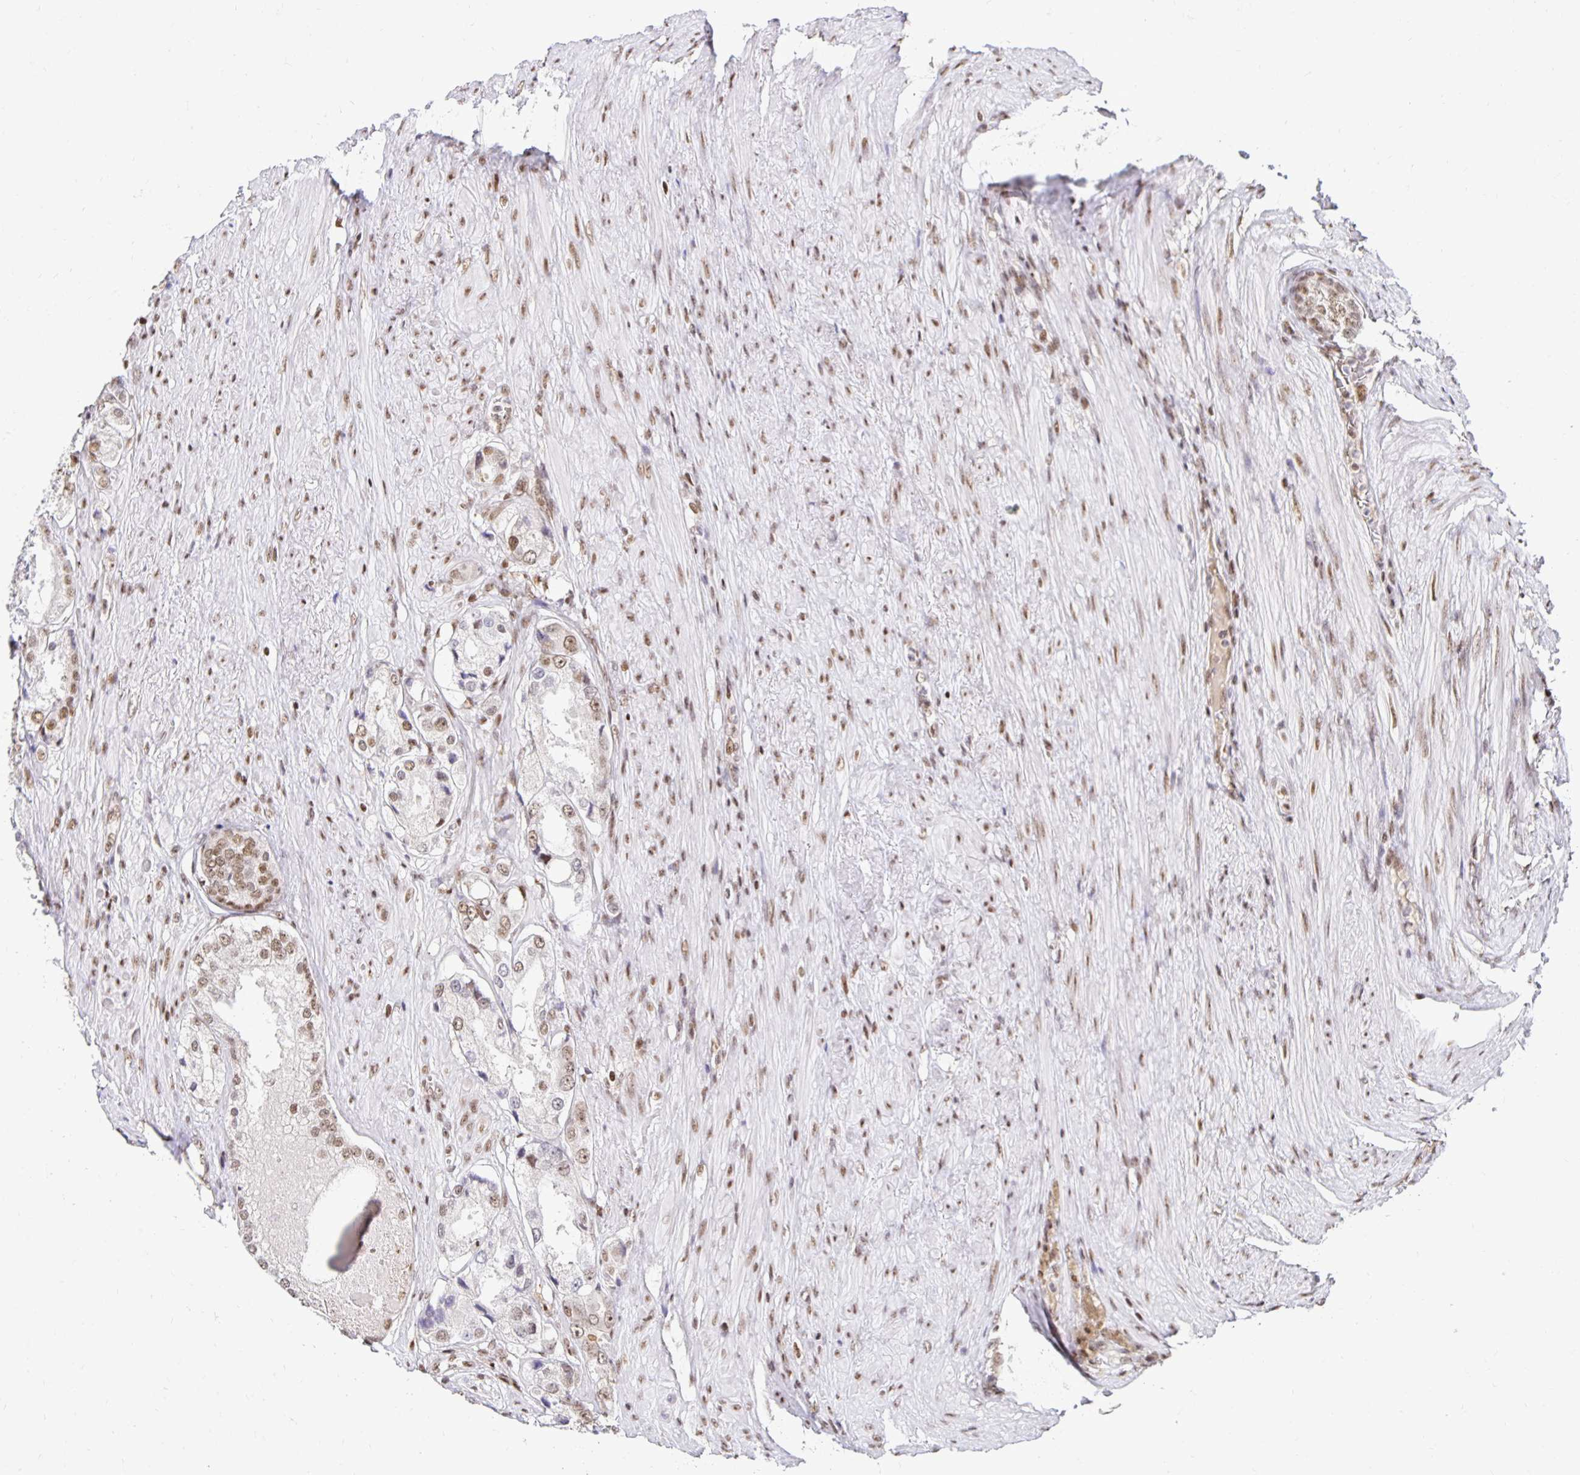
{"staining": {"intensity": "moderate", "quantity": ">75%", "location": "nuclear"}, "tissue": "prostate cancer", "cell_type": "Tumor cells", "image_type": "cancer", "snomed": [{"axis": "morphology", "description": "Adenocarcinoma, Low grade"}, {"axis": "topography", "description": "Prostate"}], "caption": "Human prostate cancer (low-grade adenocarcinoma) stained for a protein (brown) exhibits moderate nuclear positive staining in approximately >75% of tumor cells.", "gene": "ZNF579", "patient": {"sex": "male", "age": 68}}